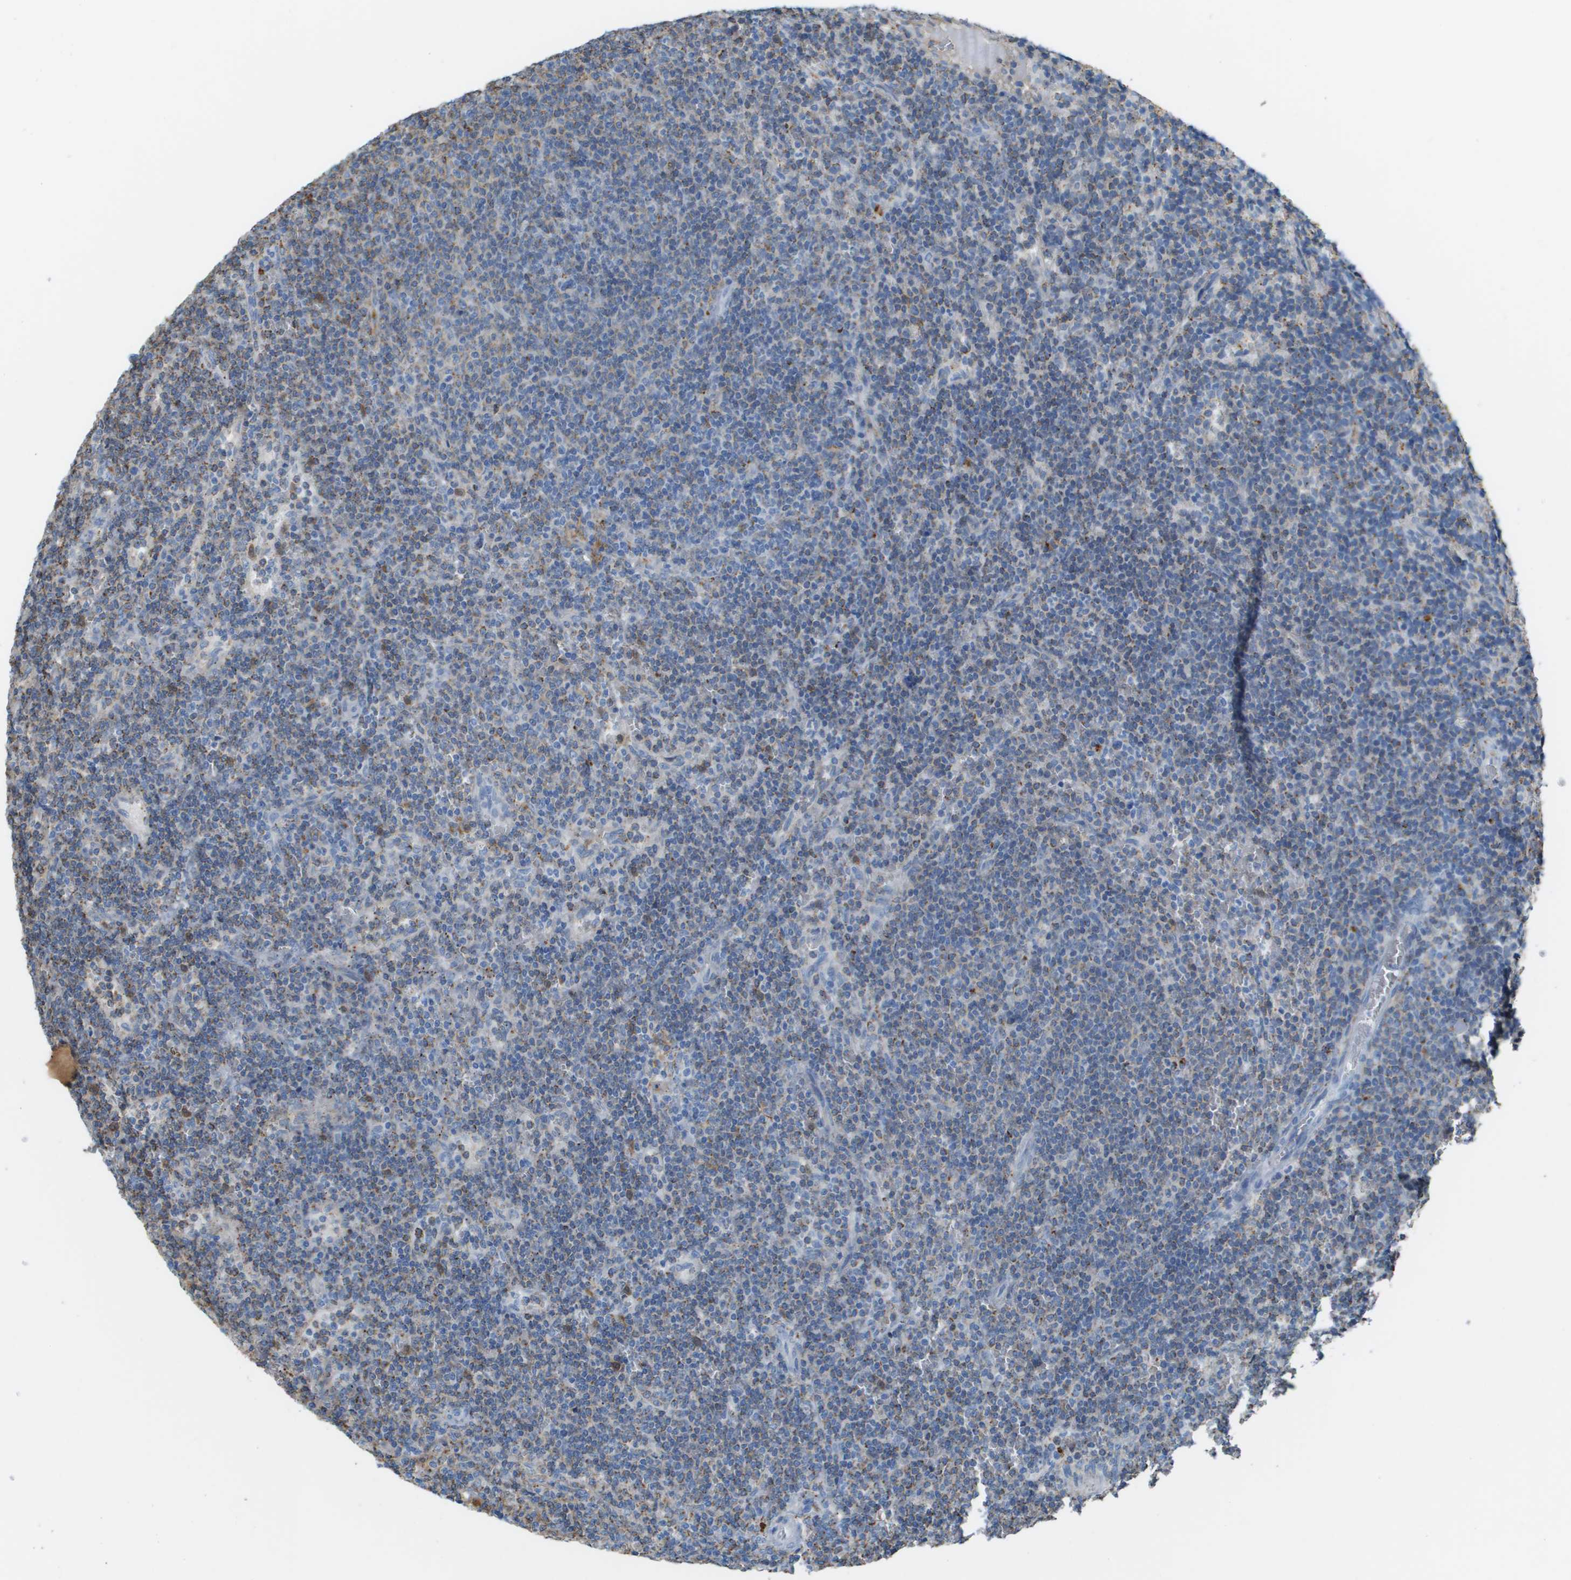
{"staining": {"intensity": "weak", "quantity": "<25%", "location": "cytoplasmic/membranous"}, "tissue": "lymphoma", "cell_type": "Tumor cells", "image_type": "cancer", "snomed": [{"axis": "morphology", "description": "Malignant lymphoma, non-Hodgkin's type, Low grade"}, {"axis": "topography", "description": "Spleen"}], "caption": "Lymphoma was stained to show a protein in brown. There is no significant staining in tumor cells.", "gene": "ZBTB43", "patient": {"sex": "female", "age": 50}}